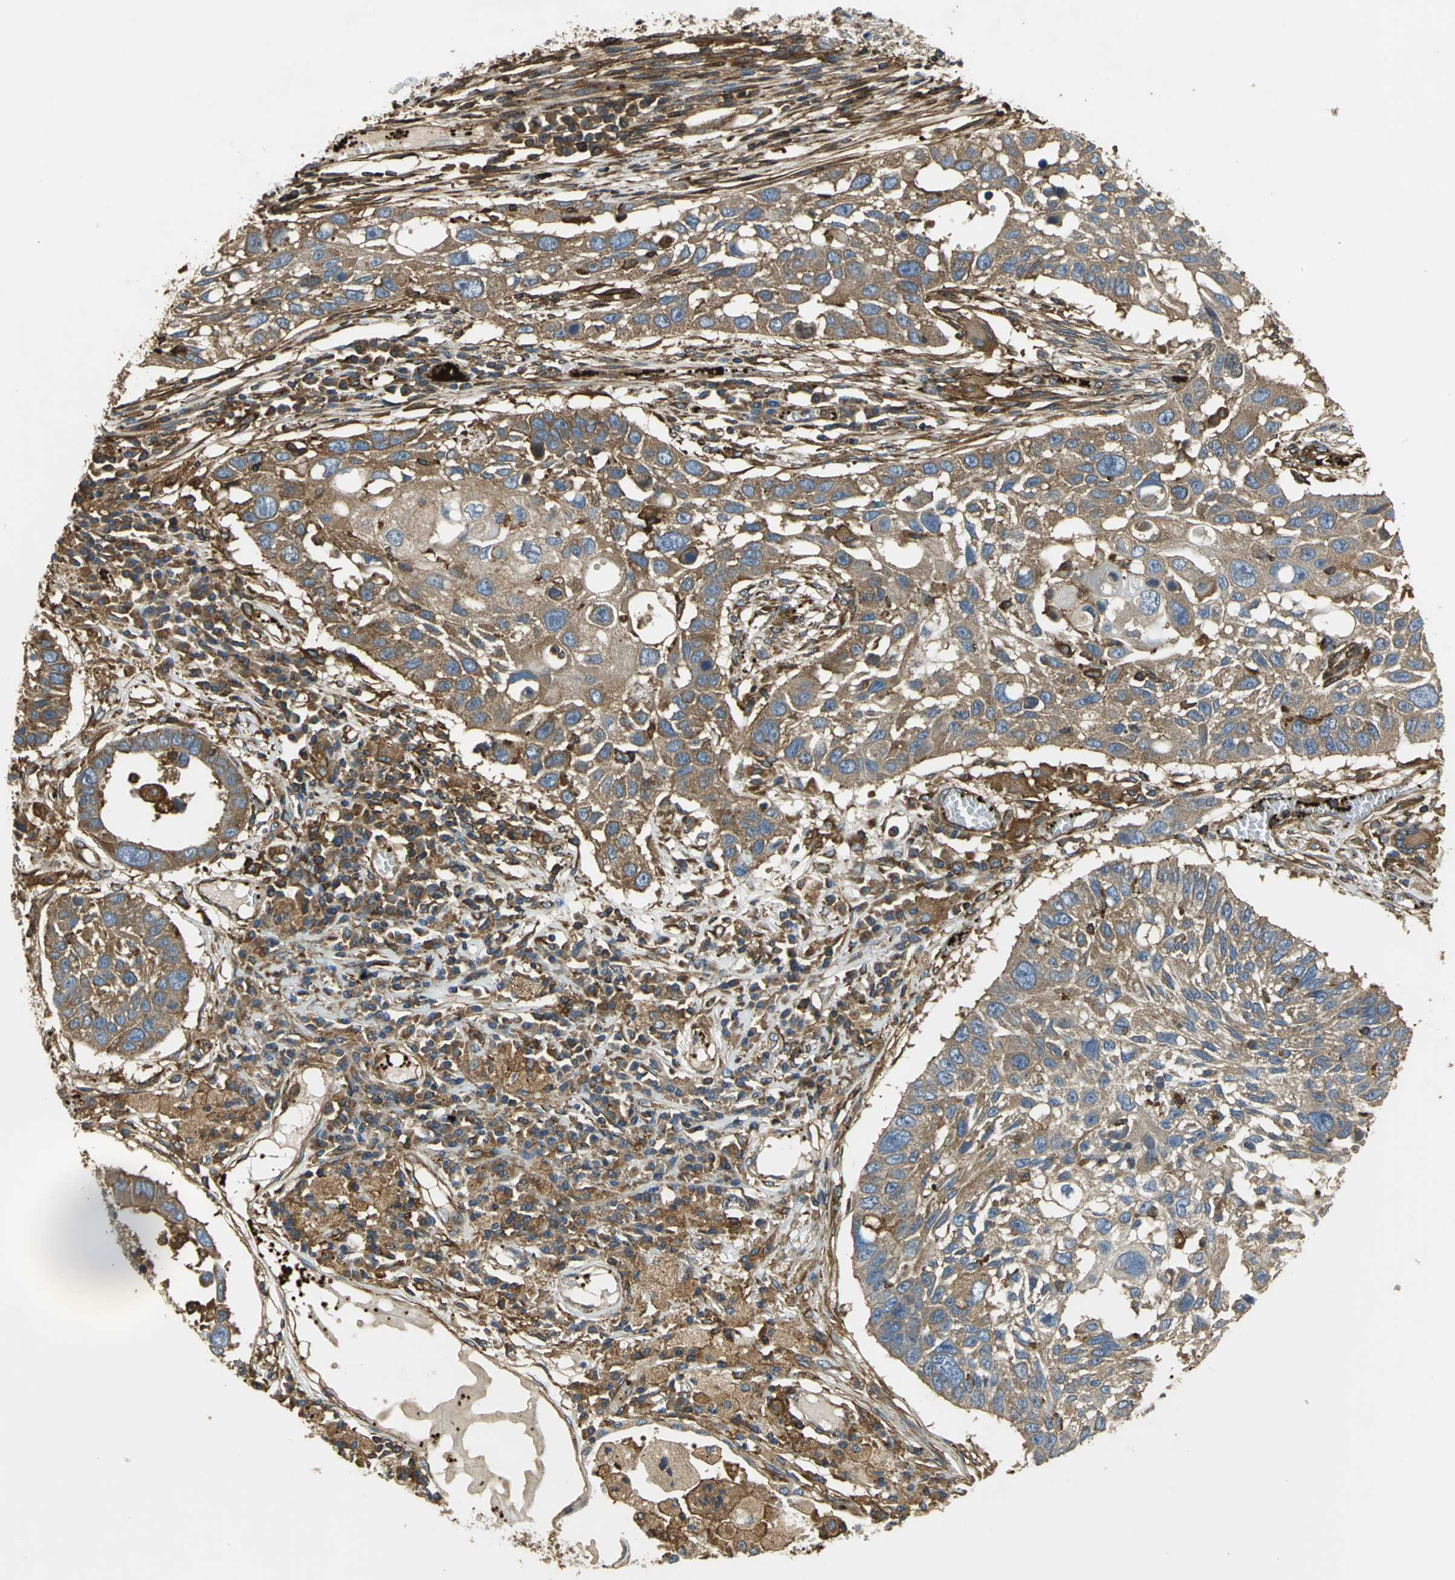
{"staining": {"intensity": "weak", "quantity": ">75%", "location": "cytoplasmic/membranous"}, "tissue": "lung cancer", "cell_type": "Tumor cells", "image_type": "cancer", "snomed": [{"axis": "morphology", "description": "Squamous cell carcinoma, NOS"}, {"axis": "topography", "description": "Lung"}], "caption": "Immunohistochemistry (IHC) of human lung squamous cell carcinoma displays low levels of weak cytoplasmic/membranous positivity in approximately >75% of tumor cells.", "gene": "TLN1", "patient": {"sex": "male", "age": 71}}